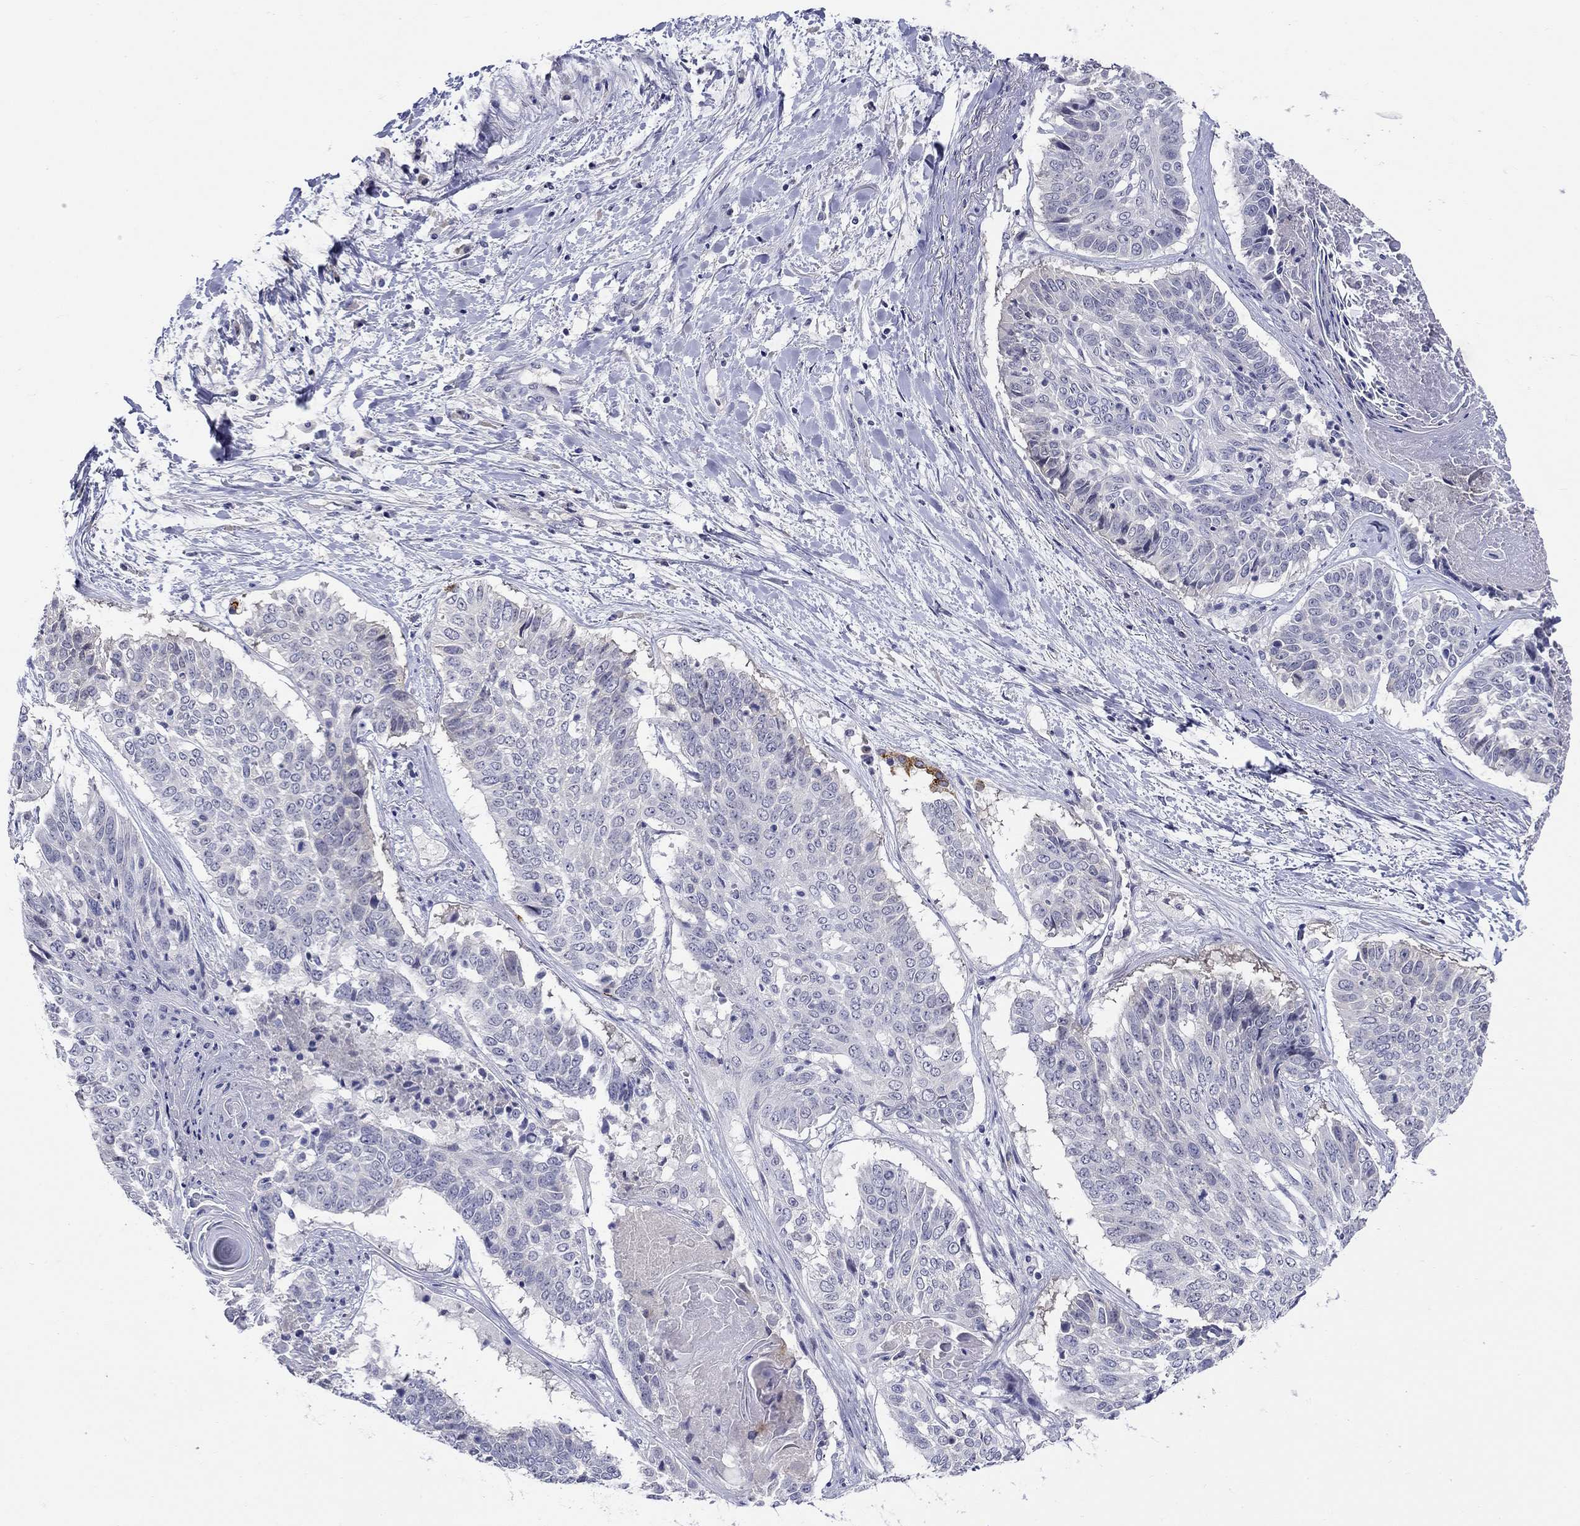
{"staining": {"intensity": "negative", "quantity": "none", "location": "none"}, "tissue": "lung cancer", "cell_type": "Tumor cells", "image_type": "cancer", "snomed": [{"axis": "morphology", "description": "Squamous cell carcinoma, NOS"}, {"axis": "topography", "description": "Lung"}], "caption": "Lung squamous cell carcinoma was stained to show a protein in brown. There is no significant expression in tumor cells.", "gene": "SLC30A3", "patient": {"sex": "male", "age": 64}}